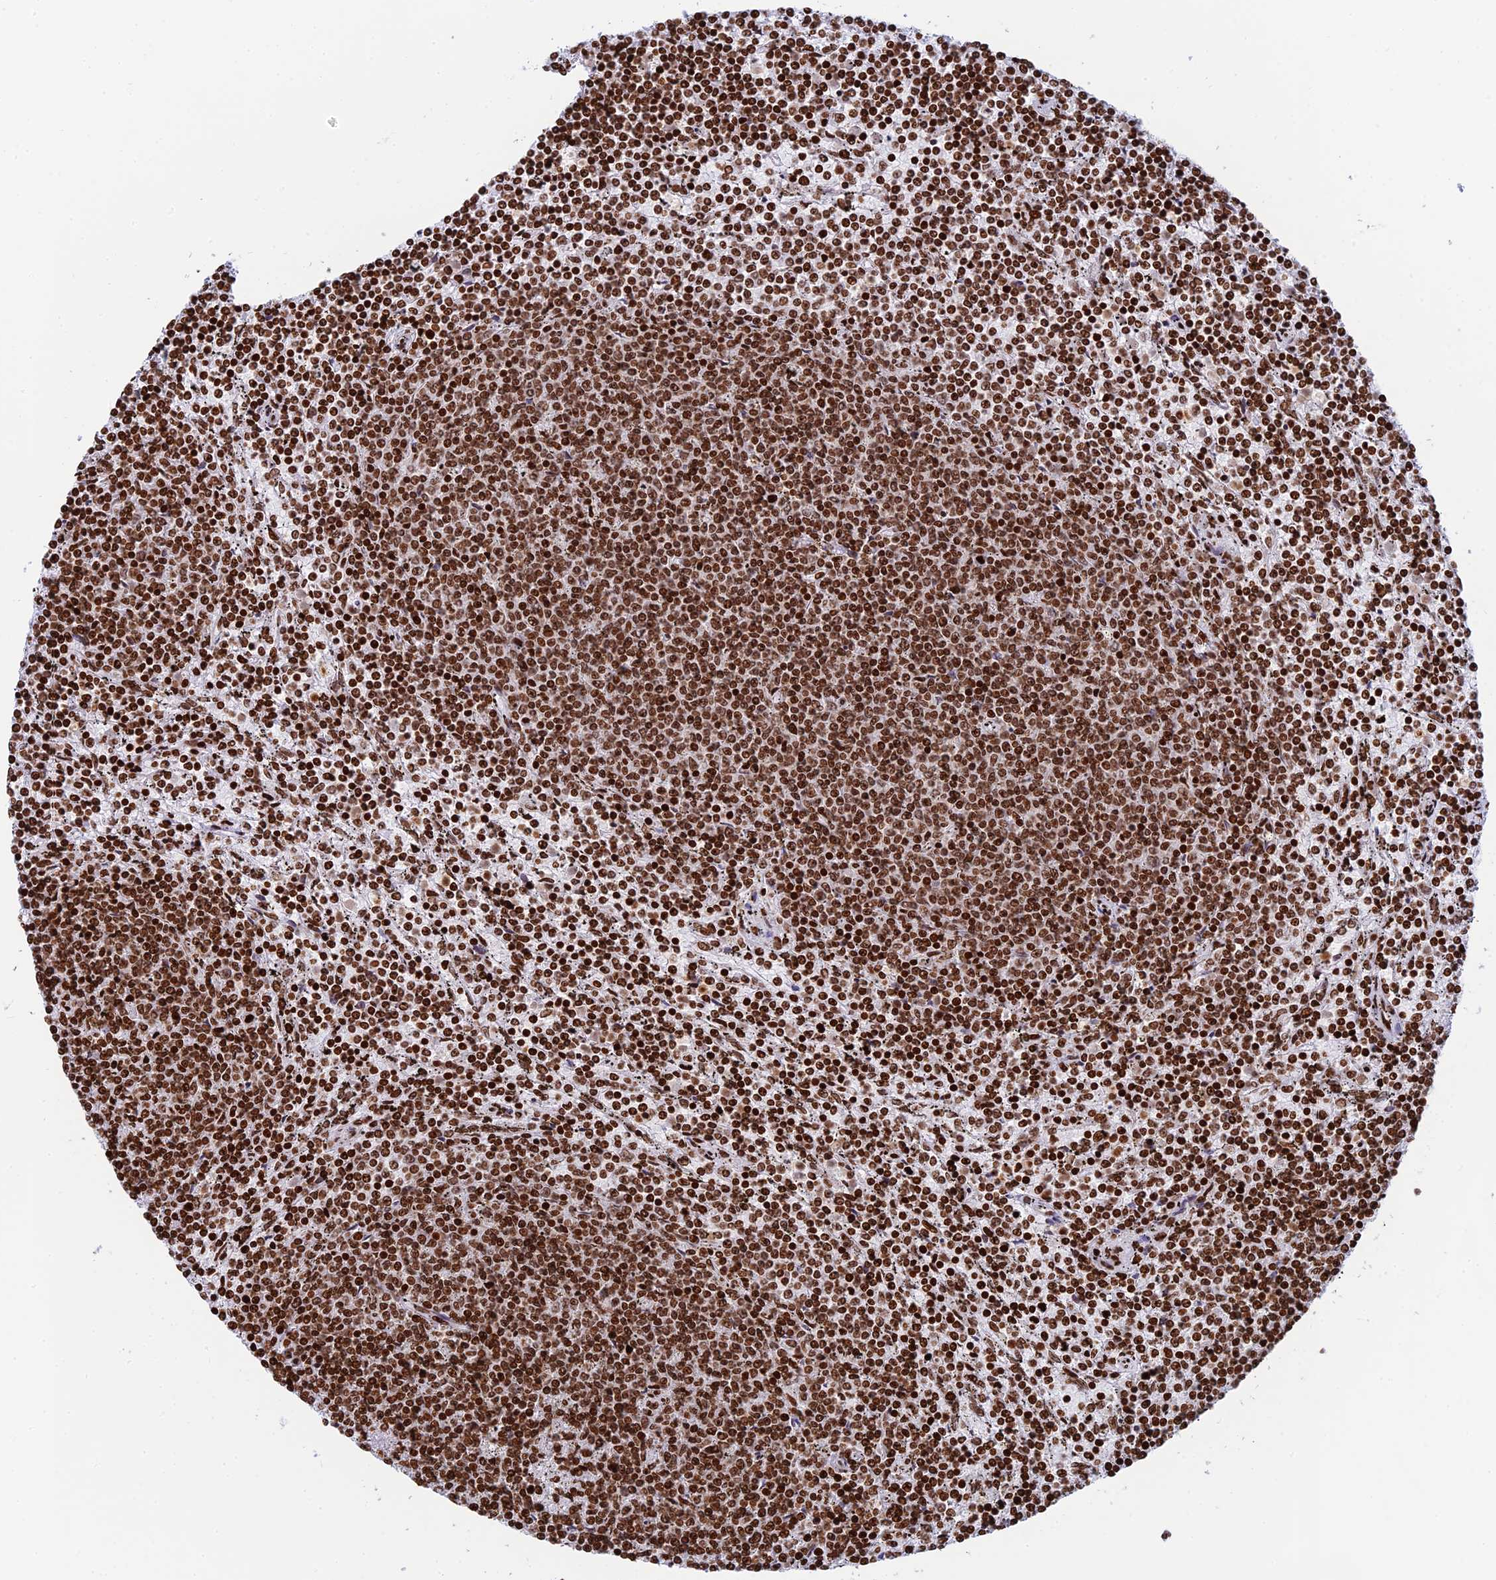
{"staining": {"intensity": "strong", "quantity": ">75%", "location": "nuclear"}, "tissue": "lymphoma", "cell_type": "Tumor cells", "image_type": "cancer", "snomed": [{"axis": "morphology", "description": "Malignant lymphoma, non-Hodgkin's type, Low grade"}, {"axis": "topography", "description": "Spleen"}], "caption": "Lymphoma stained for a protein demonstrates strong nuclear positivity in tumor cells.", "gene": "RPAP1", "patient": {"sex": "female", "age": 50}}